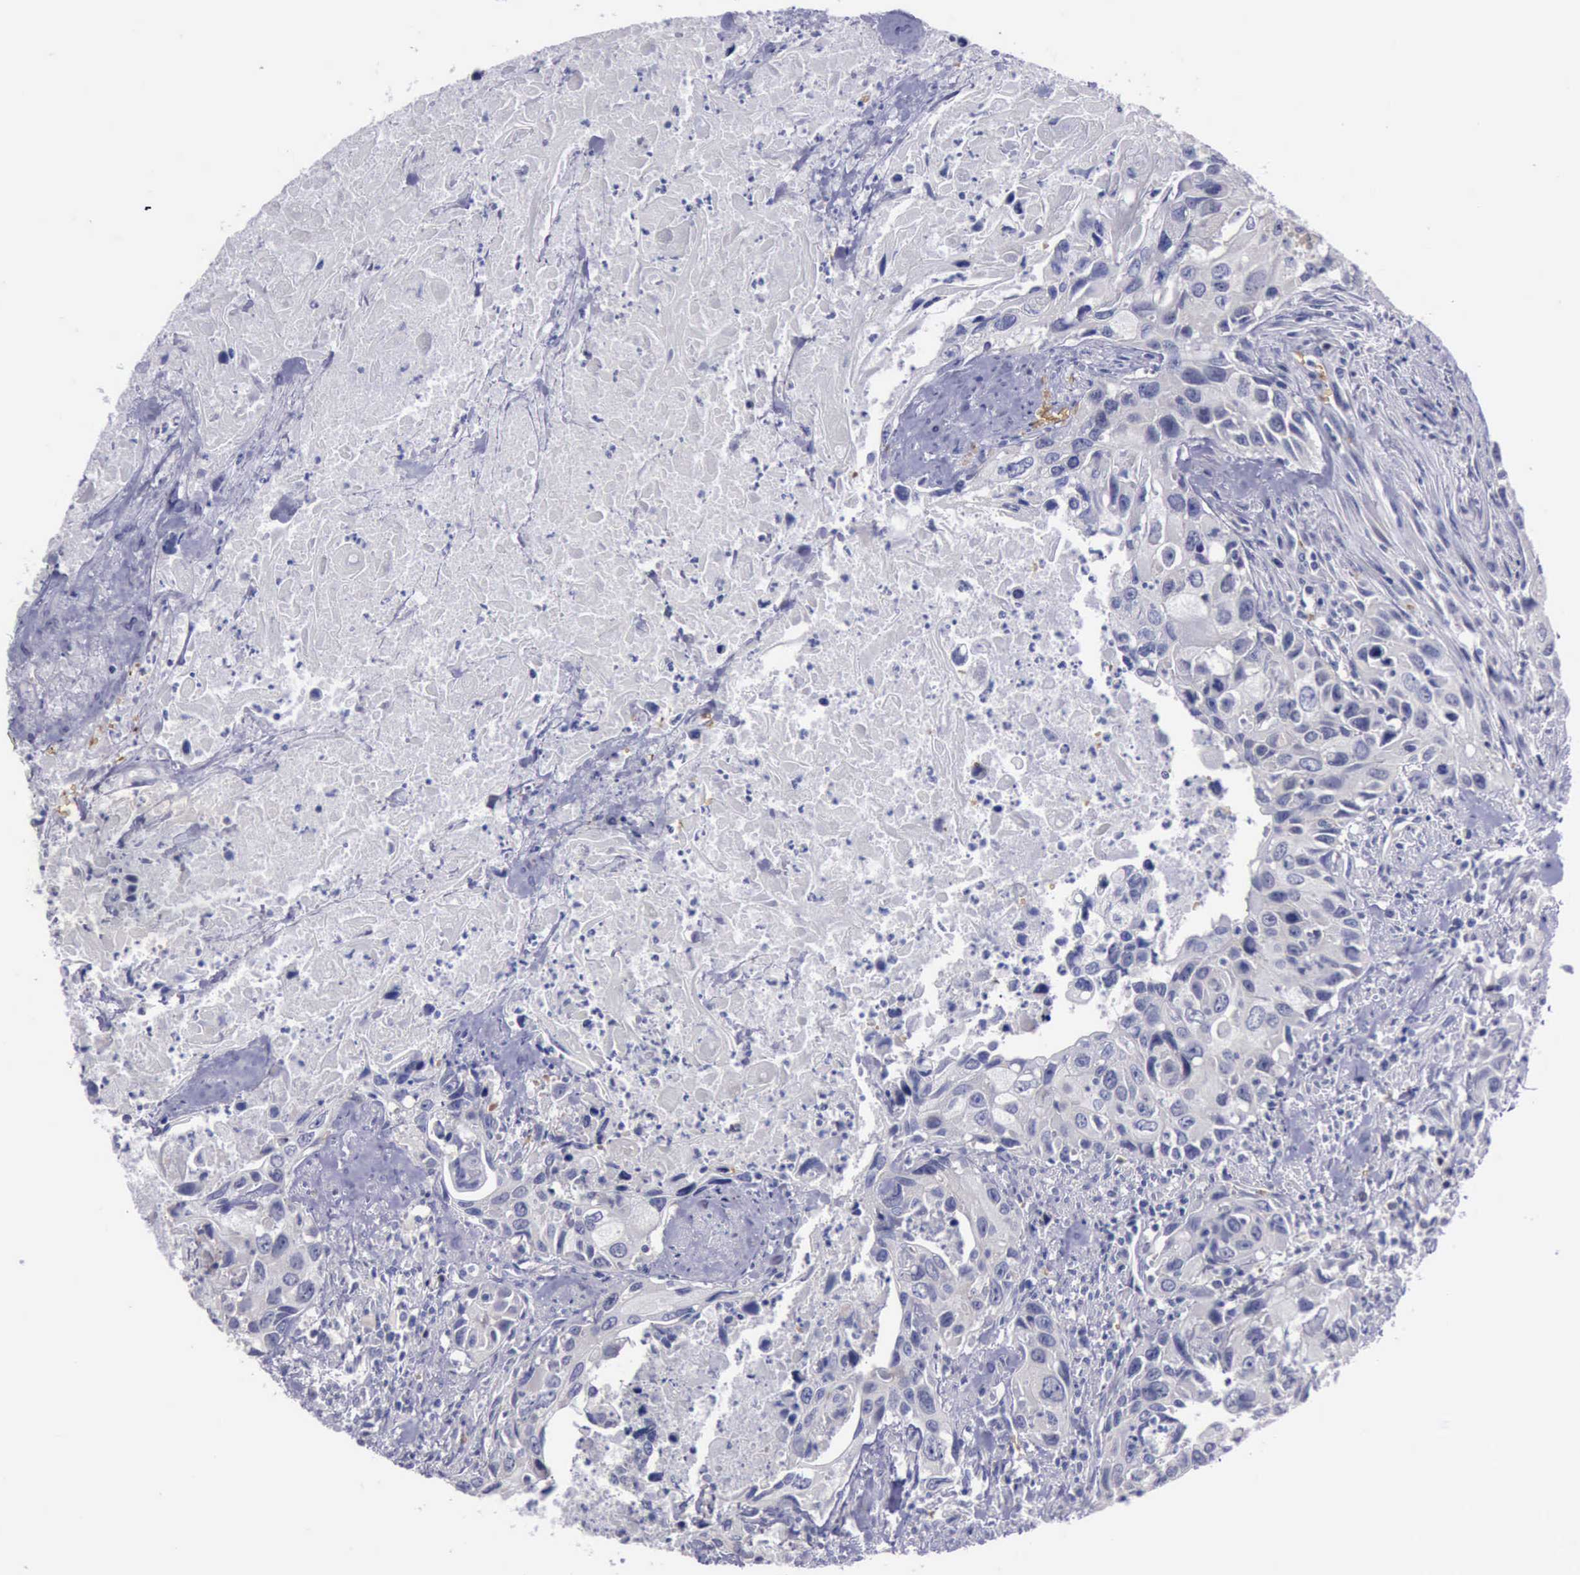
{"staining": {"intensity": "negative", "quantity": "none", "location": "none"}, "tissue": "urothelial cancer", "cell_type": "Tumor cells", "image_type": "cancer", "snomed": [{"axis": "morphology", "description": "Urothelial carcinoma, High grade"}, {"axis": "topography", "description": "Urinary bladder"}], "caption": "High power microscopy photomicrograph of an immunohistochemistry (IHC) micrograph of high-grade urothelial carcinoma, revealing no significant expression in tumor cells.", "gene": "CEP128", "patient": {"sex": "male", "age": 71}}